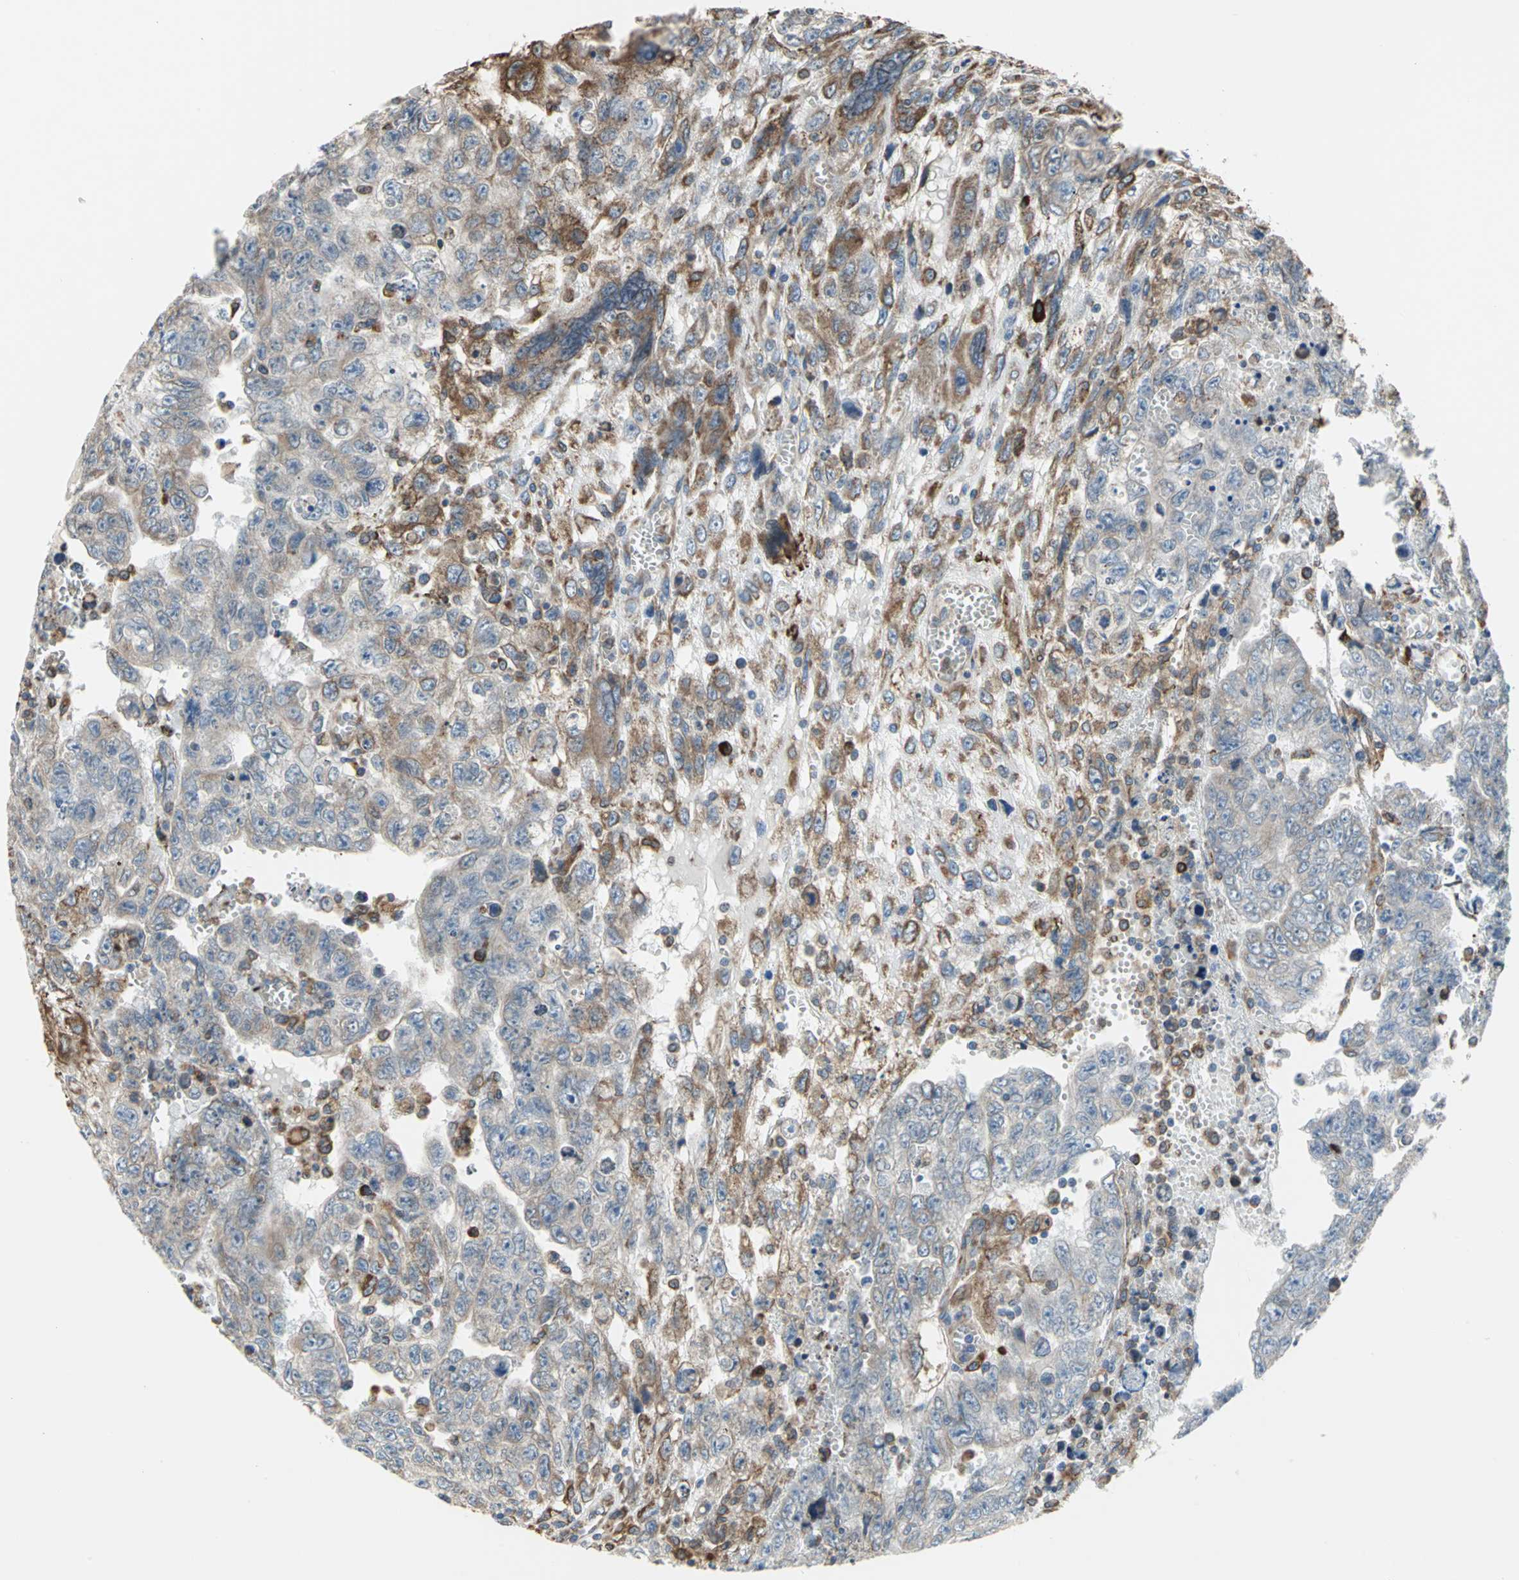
{"staining": {"intensity": "weak", "quantity": "25%-75%", "location": "cytoplasmic/membranous"}, "tissue": "testis cancer", "cell_type": "Tumor cells", "image_type": "cancer", "snomed": [{"axis": "morphology", "description": "Carcinoma, Embryonal, NOS"}, {"axis": "topography", "description": "Testis"}], "caption": "The photomicrograph reveals a brown stain indicating the presence of a protein in the cytoplasmic/membranous of tumor cells in testis cancer.", "gene": "SDF2L1", "patient": {"sex": "male", "age": 28}}